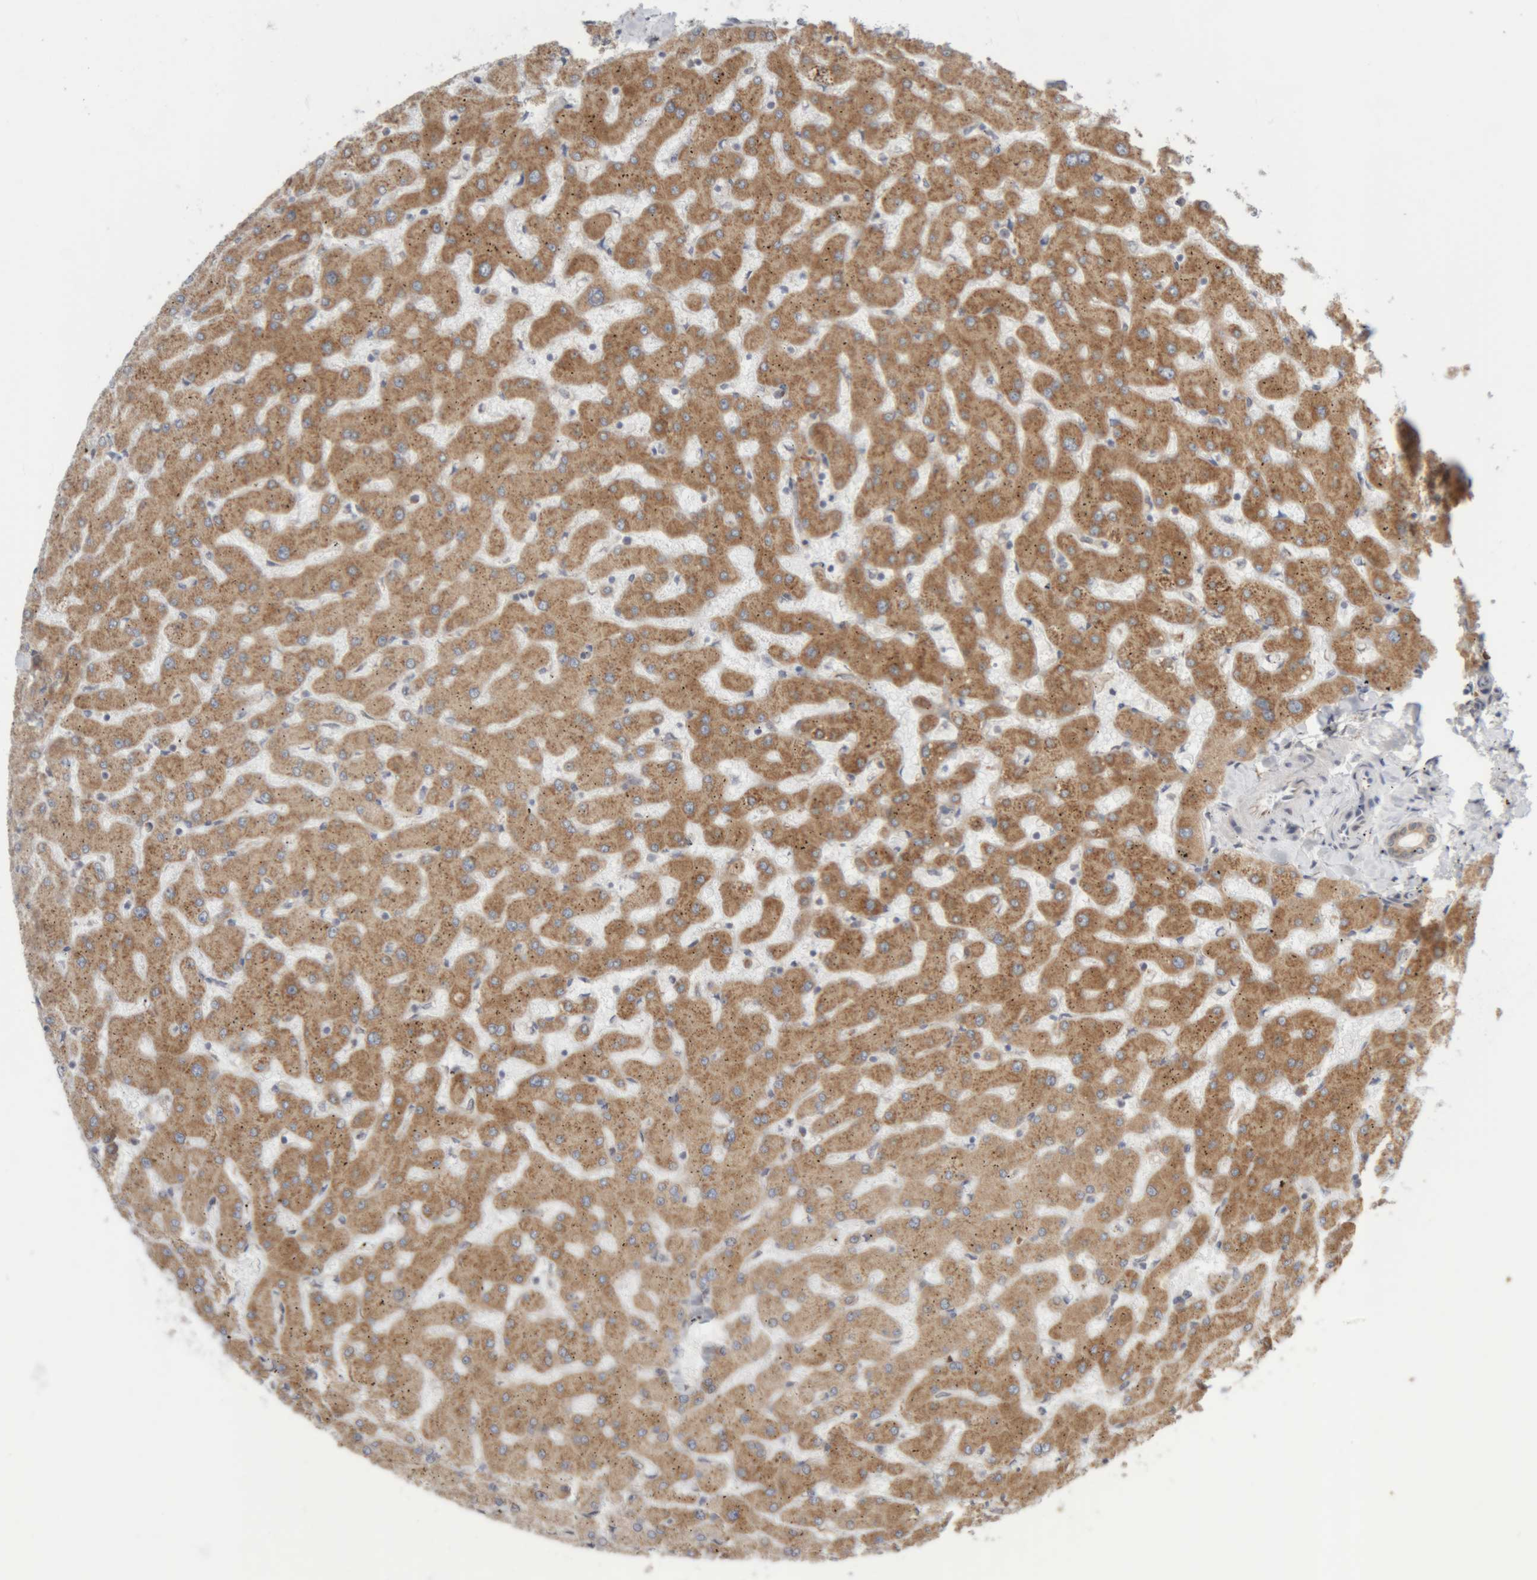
{"staining": {"intensity": "moderate", "quantity": "<25%", "location": "cytoplasmic/membranous"}, "tissue": "liver", "cell_type": "Cholangiocytes", "image_type": "normal", "snomed": [{"axis": "morphology", "description": "Normal tissue, NOS"}, {"axis": "topography", "description": "Liver"}], "caption": "Immunohistochemical staining of benign liver demonstrates moderate cytoplasmic/membranous protein expression in approximately <25% of cholangiocytes. (DAB (3,3'-diaminobenzidine) IHC with brightfield microscopy, high magnification).", "gene": "RPN2", "patient": {"sex": "female", "age": 63}}